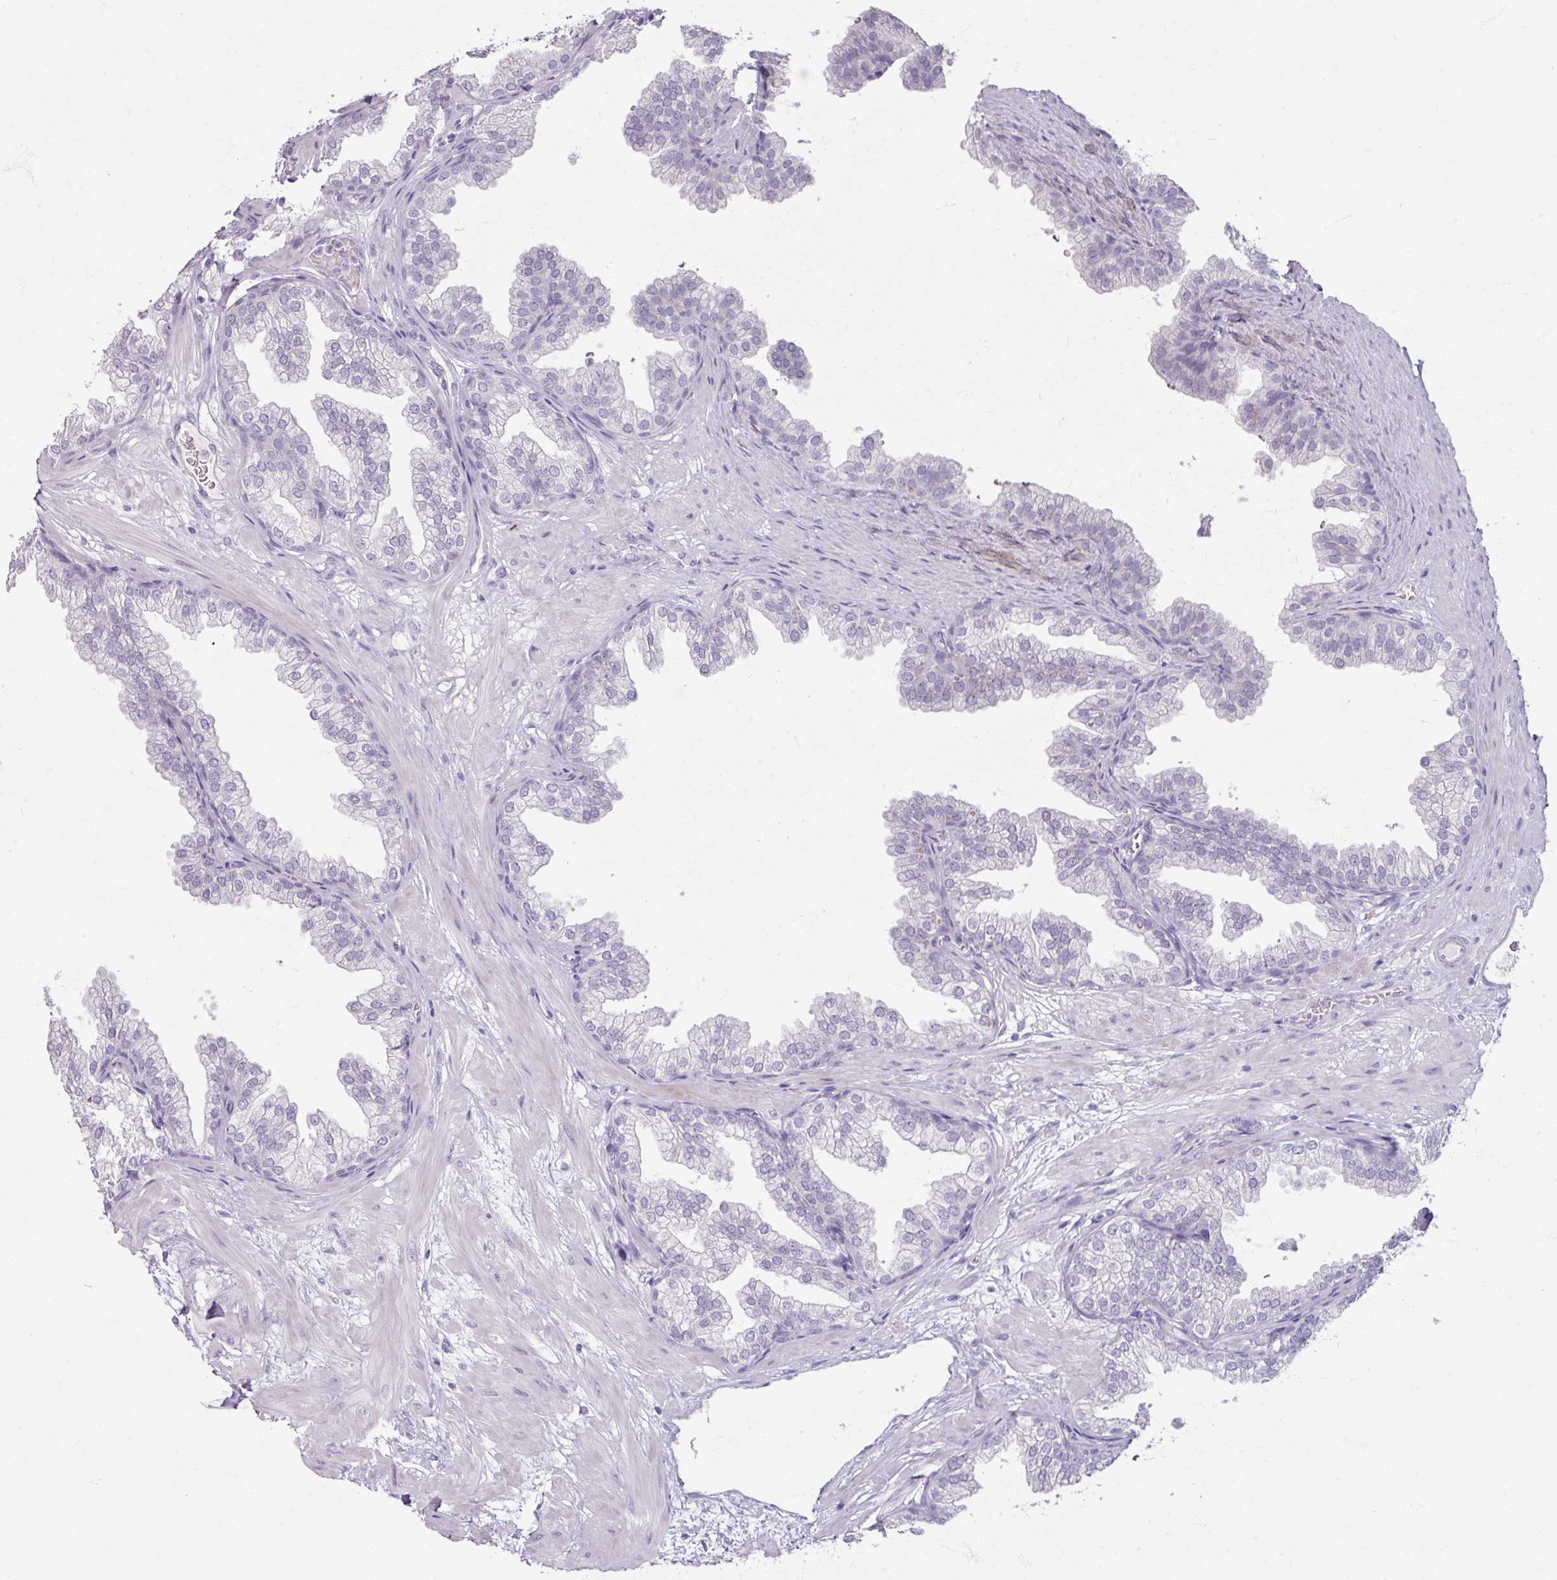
{"staining": {"intensity": "negative", "quantity": "none", "location": "none"}, "tissue": "prostate", "cell_type": "Glandular cells", "image_type": "normal", "snomed": [{"axis": "morphology", "description": "Normal tissue, NOS"}, {"axis": "topography", "description": "Prostate"}], "caption": "The micrograph displays no staining of glandular cells in unremarkable prostate. The staining is performed using DAB (3,3'-diaminobenzidine) brown chromogen with nuclei counter-stained in using hematoxylin.", "gene": "SLC27A5", "patient": {"sex": "male", "age": 37}}